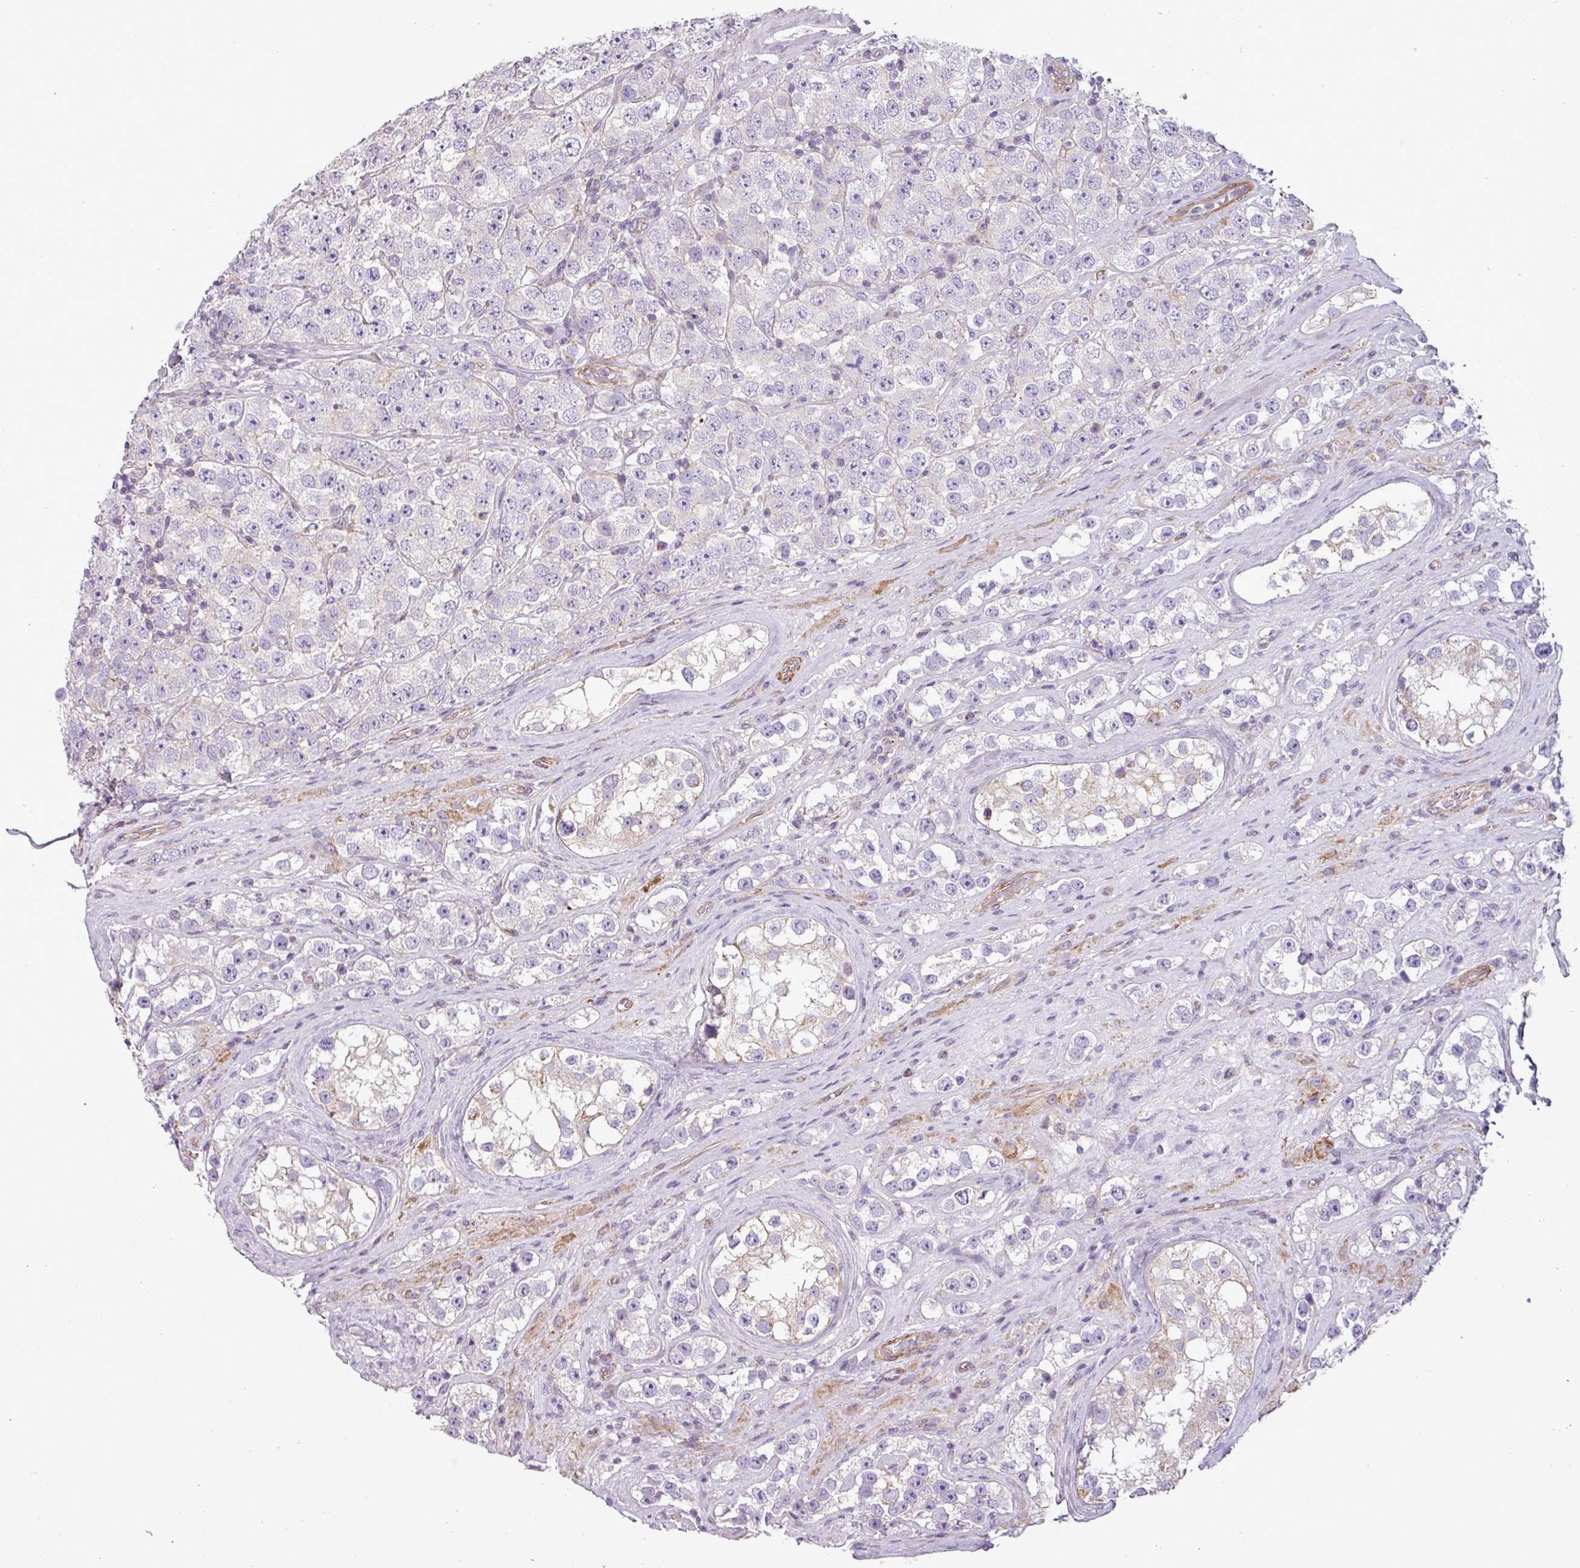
{"staining": {"intensity": "negative", "quantity": "none", "location": "none"}, "tissue": "testis cancer", "cell_type": "Tumor cells", "image_type": "cancer", "snomed": [{"axis": "morphology", "description": "Seminoma, NOS"}, {"axis": "topography", "description": "Testis"}], "caption": "There is no significant expression in tumor cells of testis cancer (seminoma). (Immunohistochemistry, brightfield microscopy, high magnification).", "gene": "BTN2A2", "patient": {"sex": "male", "age": 28}}